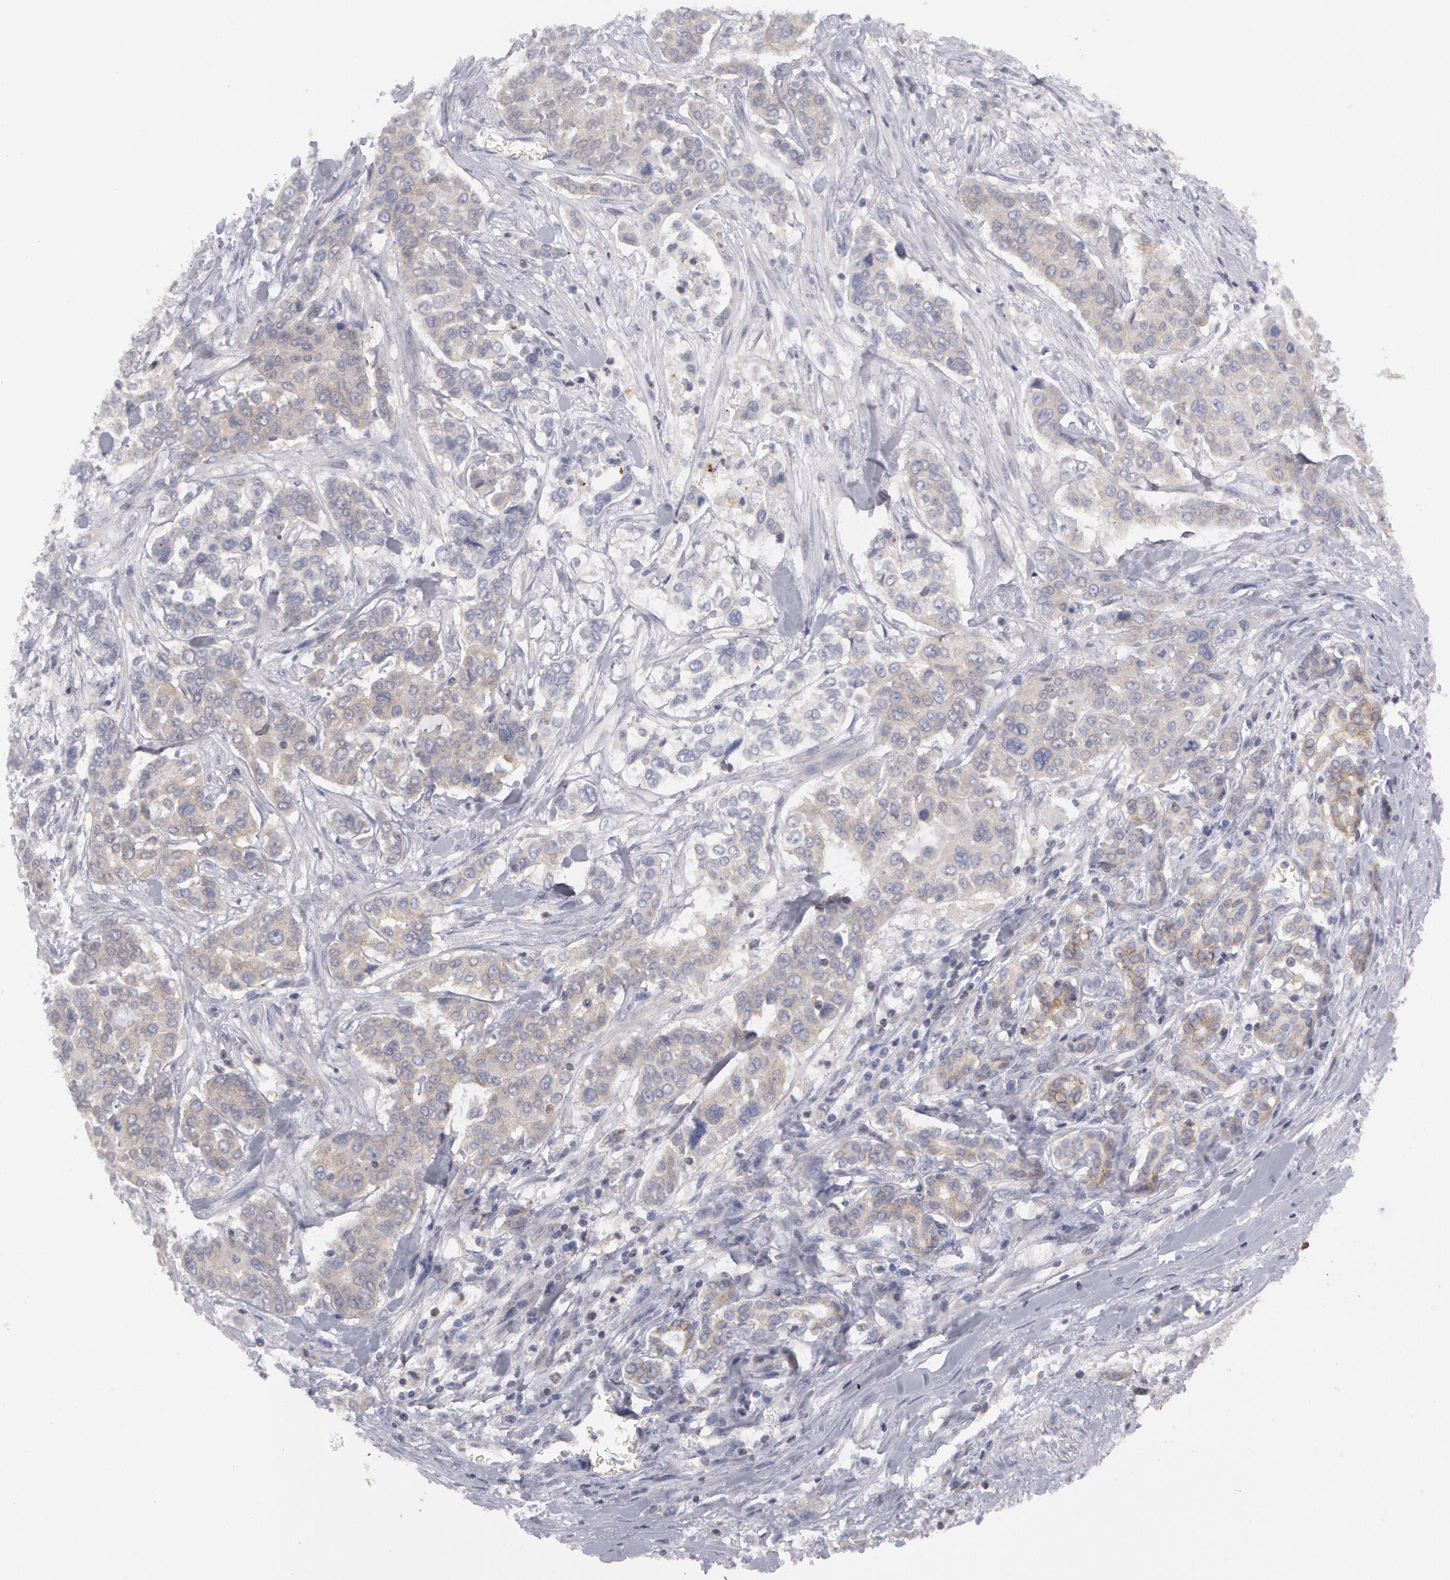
{"staining": {"intensity": "weak", "quantity": "25%-75%", "location": "cytoplasmic/membranous"}, "tissue": "pancreatic cancer", "cell_type": "Tumor cells", "image_type": "cancer", "snomed": [{"axis": "morphology", "description": "Adenocarcinoma, NOS"}, {"axis": "topography", "description": "Pancreas"}], "caption": "Weak cytoplasmic/membranous protein staining is appreciated in approximately 25%-75% of tumor cells in pancreatic cancer (adenocarcinoma). The staining was performed using DAB (3,3'-diaminobenzidine), with brown indicating positive protein expression. Nuclei are stained blue with hematoxylin.", "gene": "ERBB2", "patient": {"sex": "female", "age": 52}}